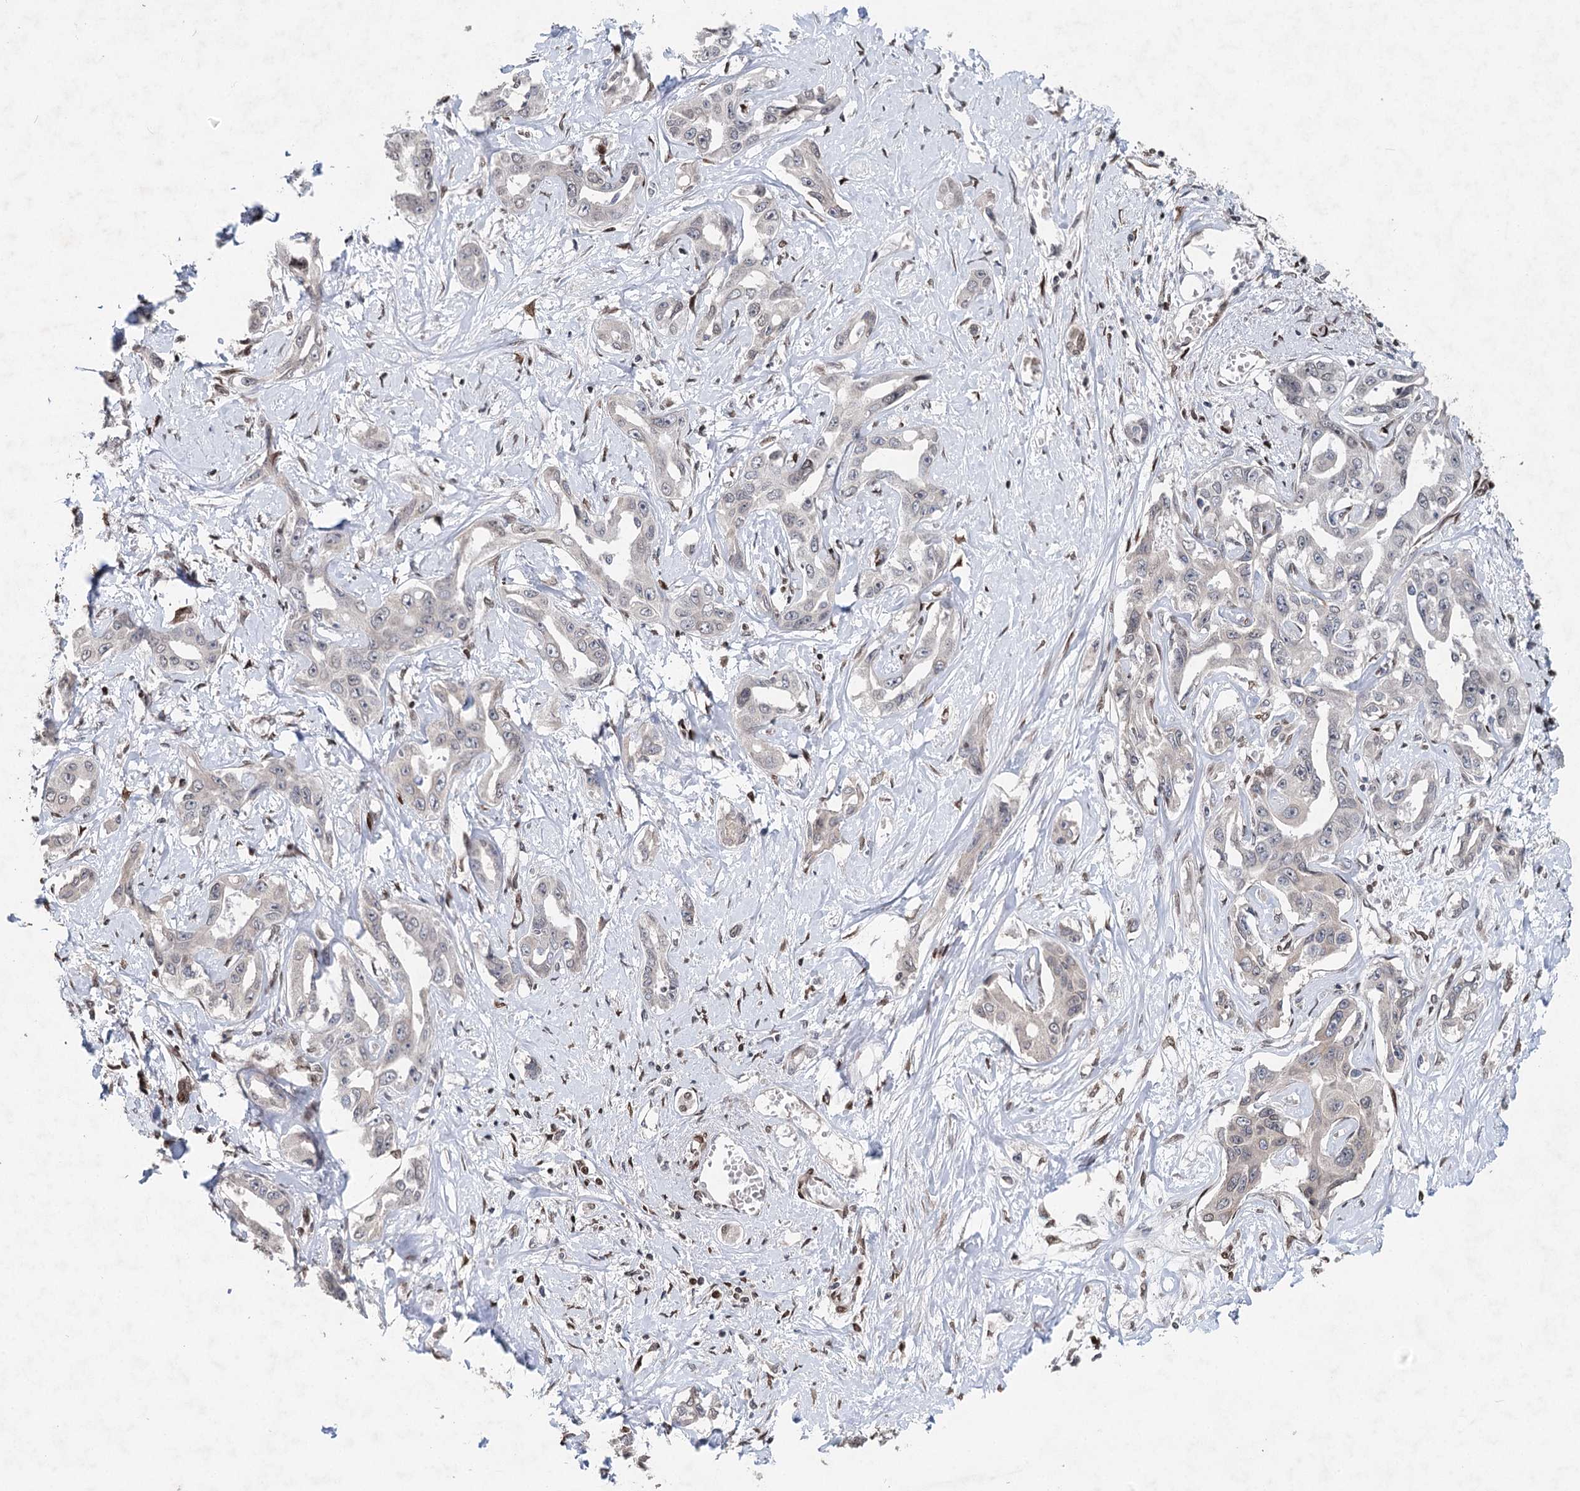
{"staining": {"intensity": "weak", "quantity": "<25%", "location": "nuclear"}, "tissue": "liver cancer", "cell_type": "Tumor cells", "image_type": "cancer", "snomed": [{"axis": "morphology", "description": "Cholangiocarcinoma"}, {"axis": "topography", "description": "Liver"}], "caption": "Immunohistochemical staining of liver cholangiocarcinoma demonstrates no significant staining in tumor cells.", "gene": "FRMD4A", "patient": {"sex": "male", "age": 59}}